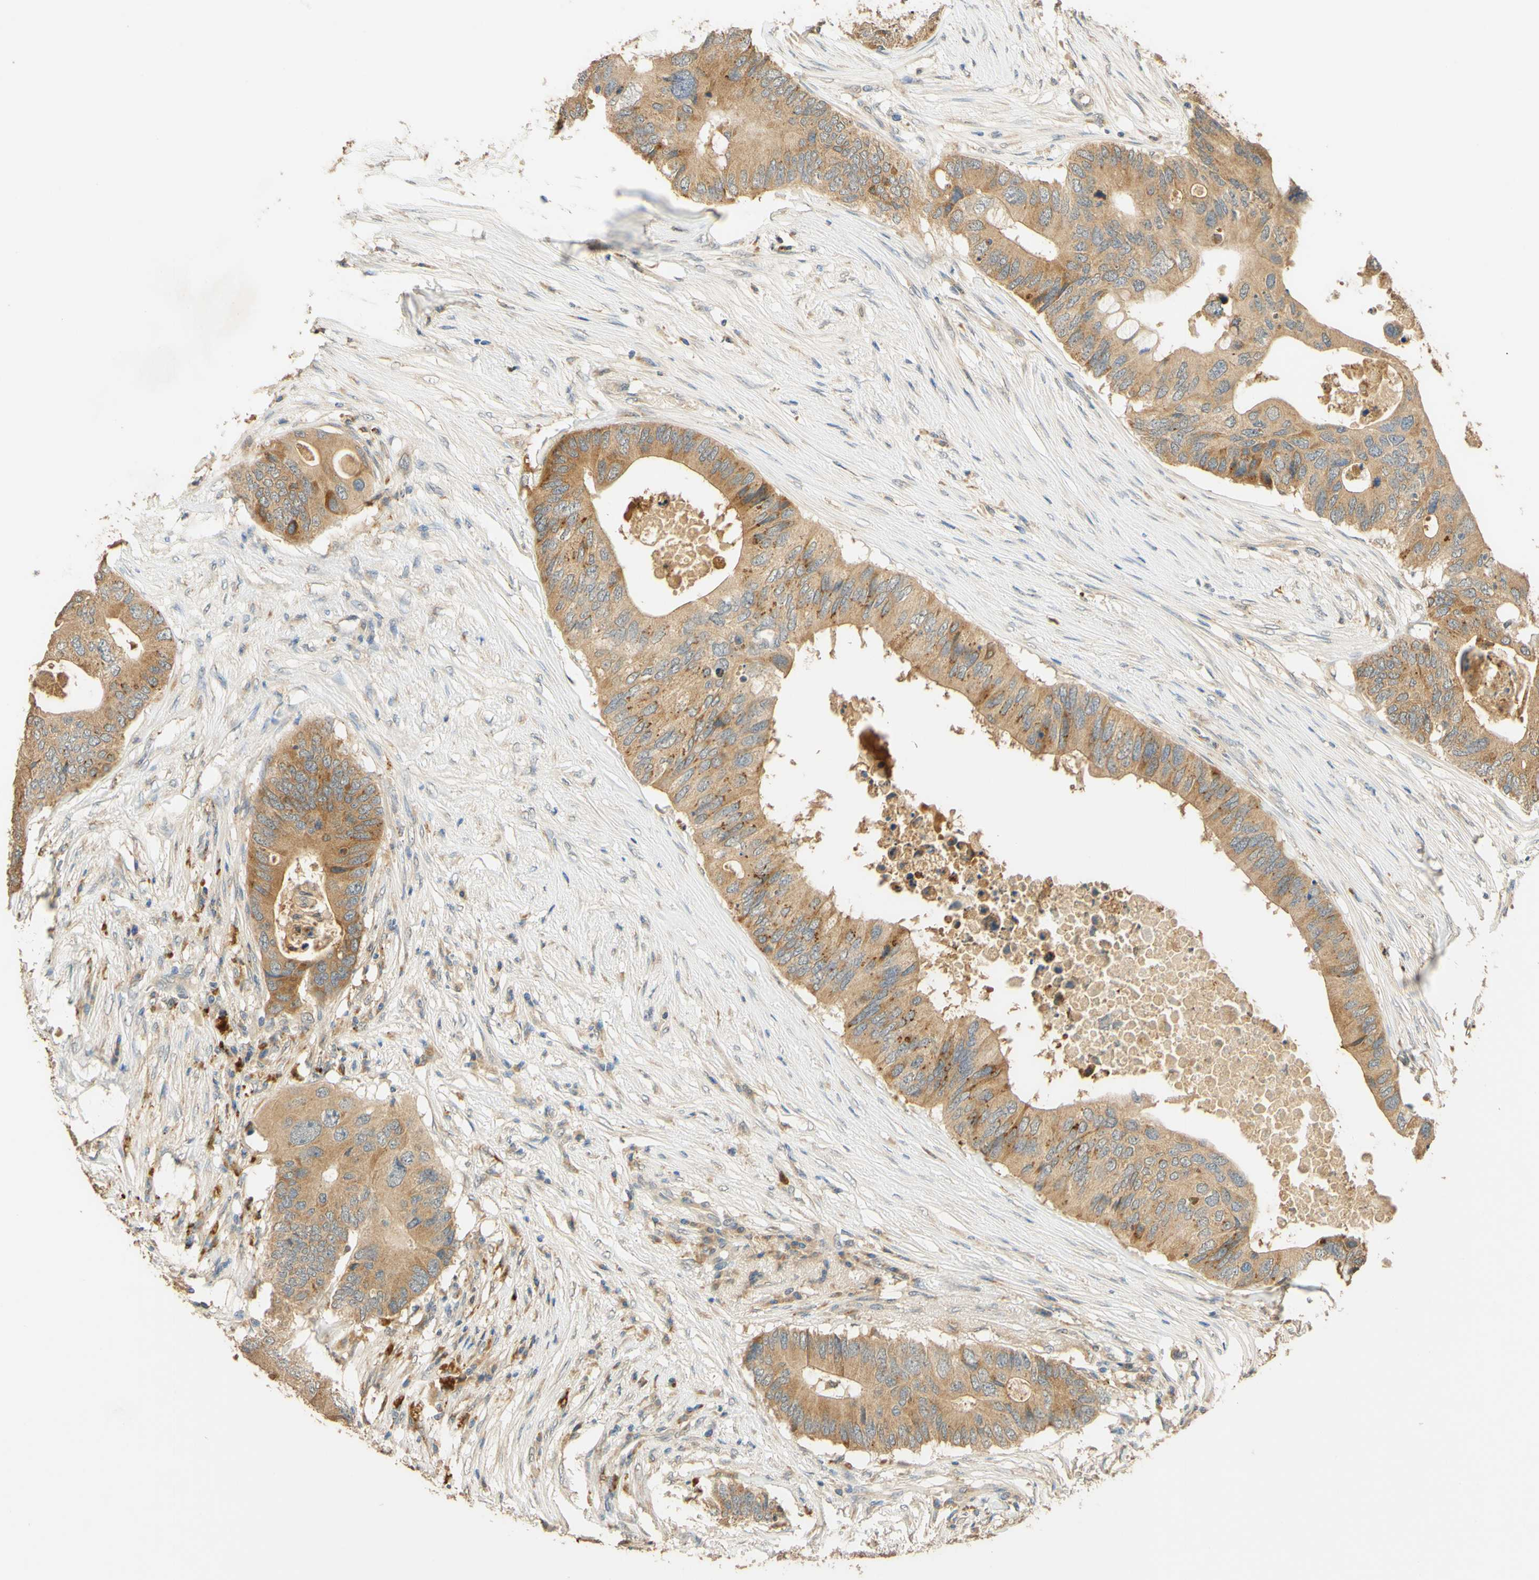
{"staining": {"intensity": "moderate", "quantity": ">75%", "location": "cytoplasmic/membranous"}, "tissue": "colorectal cancer", "cell_type": "Tumor cells", "image_type": "cancer", "snomed": [{"axis": "morphology", "description": "Adenocarcinoma, NOS"}, {"axis": "topography", "description": "Colon"}], "caption": "This is a photomicrograph of immunohistochemistry staining of adenocarcinoma (colorectal), which shows moderate positivity in the cytoplasmic/membranous of tumor cells.", "gene": "ENTREP2", "patient": {"sex": "male", "age": 71}}